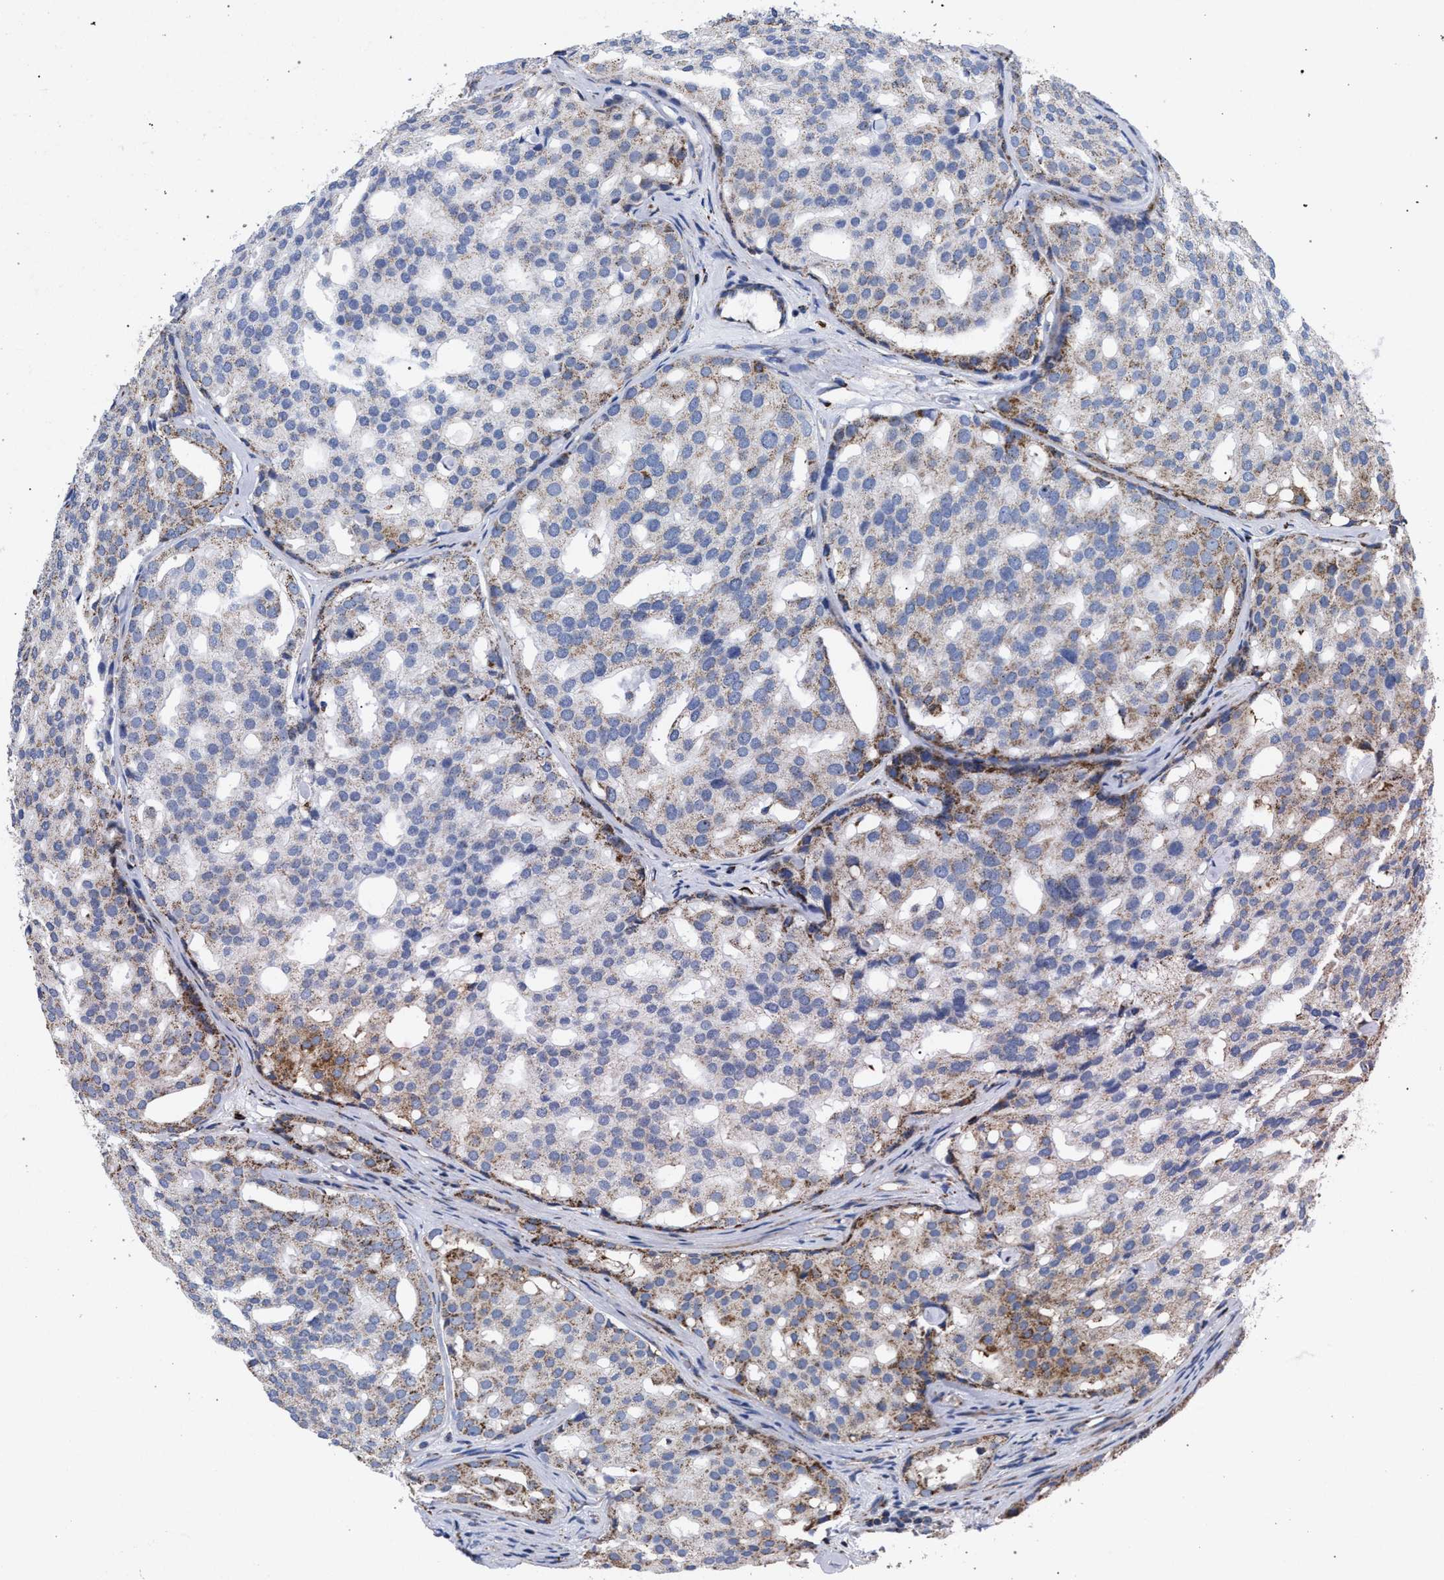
{"staining": {"intensity": "moderate", "quantity": "25%-75%", "location": "cytoplasmic/membranous"}, "tissue": "prostate cancer", "cell_type": "Tumor cells", "image_type": "cancer", "snomed": [{"axis": "morphology", "description": "Adenocarcinoma, High grade"}, {"axis": "topography", "description": "Prostate"}], "caption": "Prostate high-grade adenocarcinoma was stained to show a protein in brown. There is medium levels of moderate cytoplasmic/membranous expression in about 25%-75% of tumor cells.", "gene": "ACADS", "patient": {"sex": "male", "age": 64}}